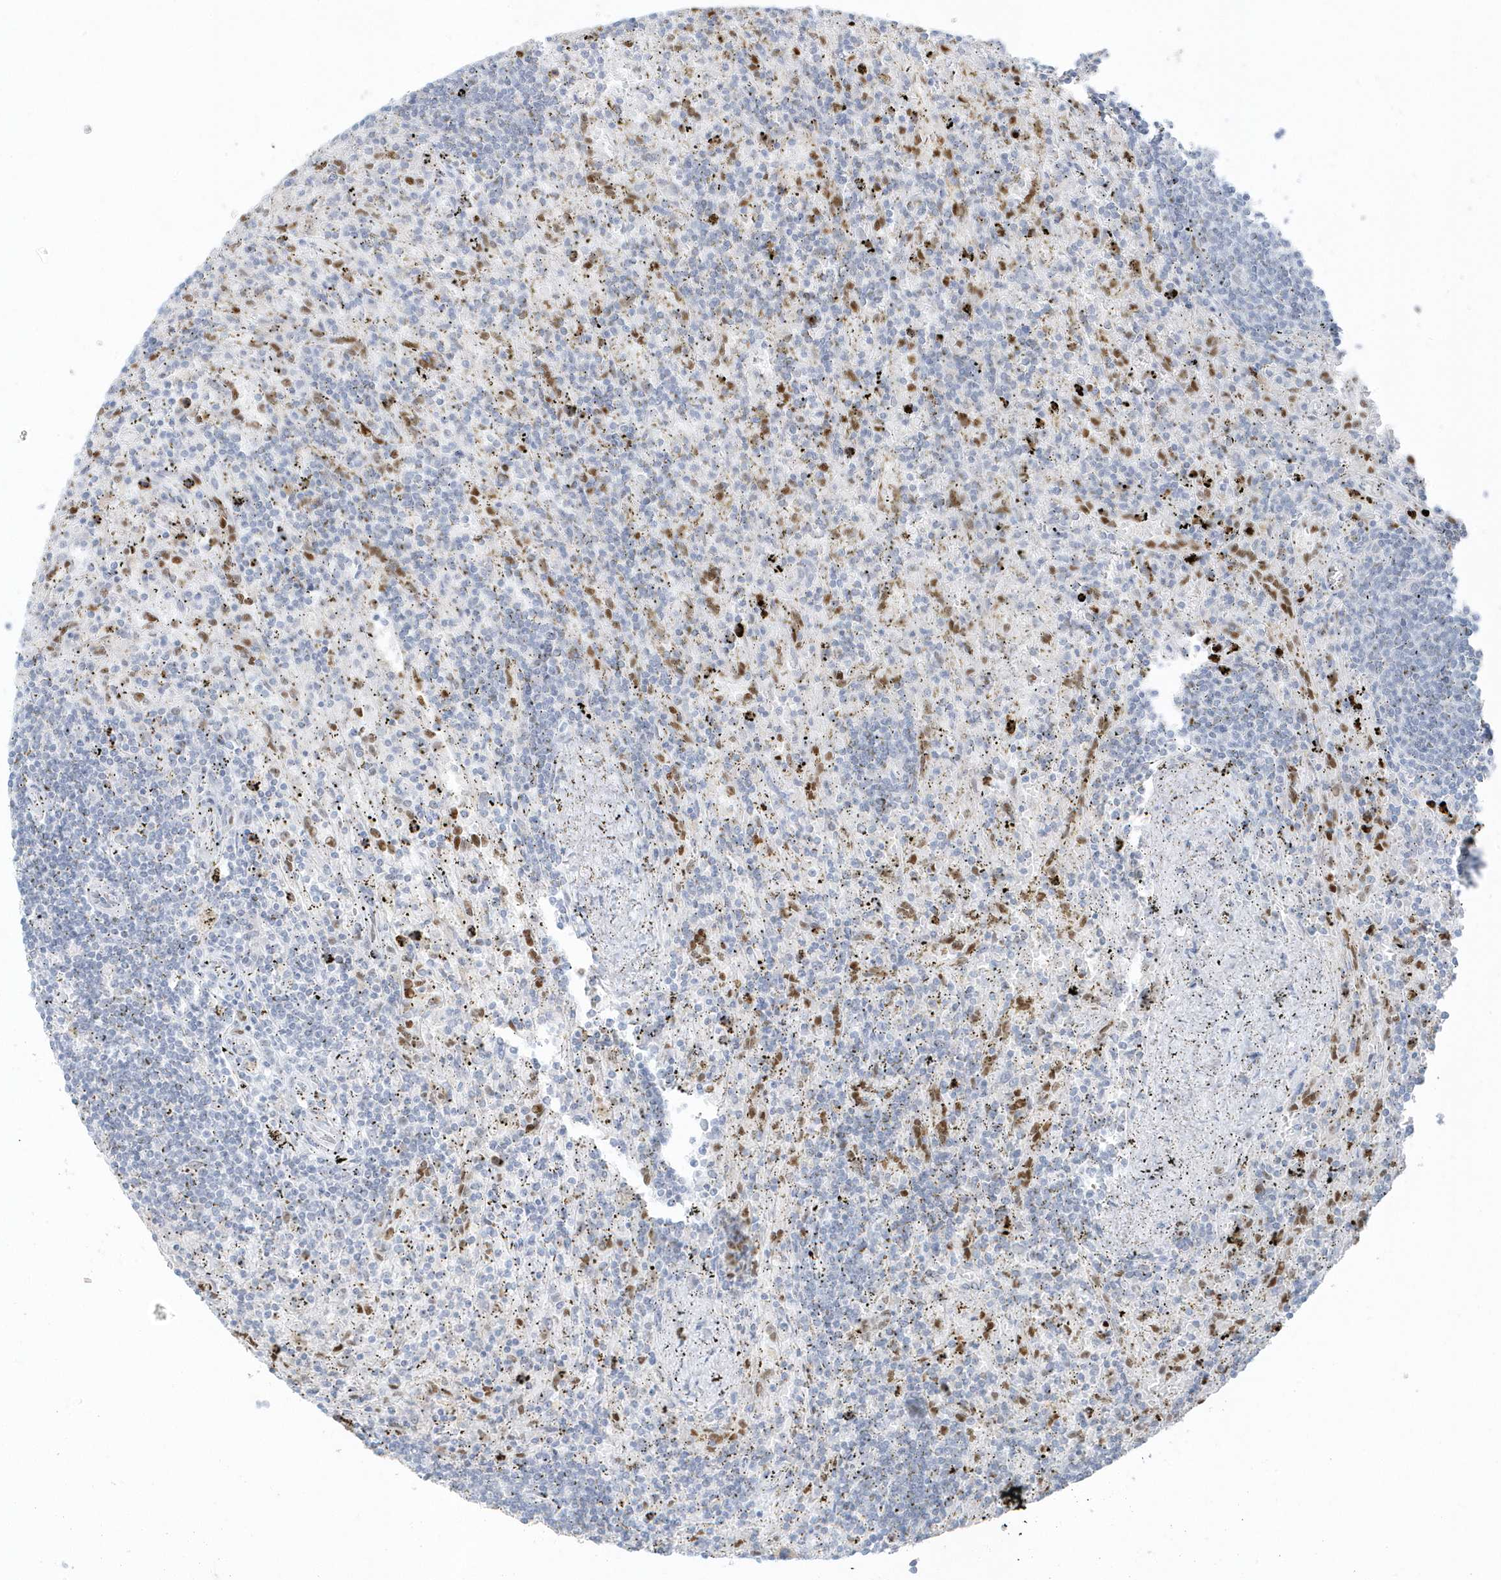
{"staining": {"intensity": "negative", "quantity": "none", "location": "none"}, "tissue": "lymphoma", "cell_type": "Tumor cells", "image_type": "cancer", "snomed": [{"axis": "morphology", "description": "Malignant lymphoma, non-Hodgkin's type, Low grade"}, {"axis": "topography", "description": "Spleen"}], "caption": "DAB immunohistochemical staining of human malignant lymphoma, non-Hodgkin's type (low-grade) exhibits no significant positivity in tumor cells. Nuclei are stained in blue.", "gene": "SMIM34", "patient": {"sex": "male", "age": 76}}